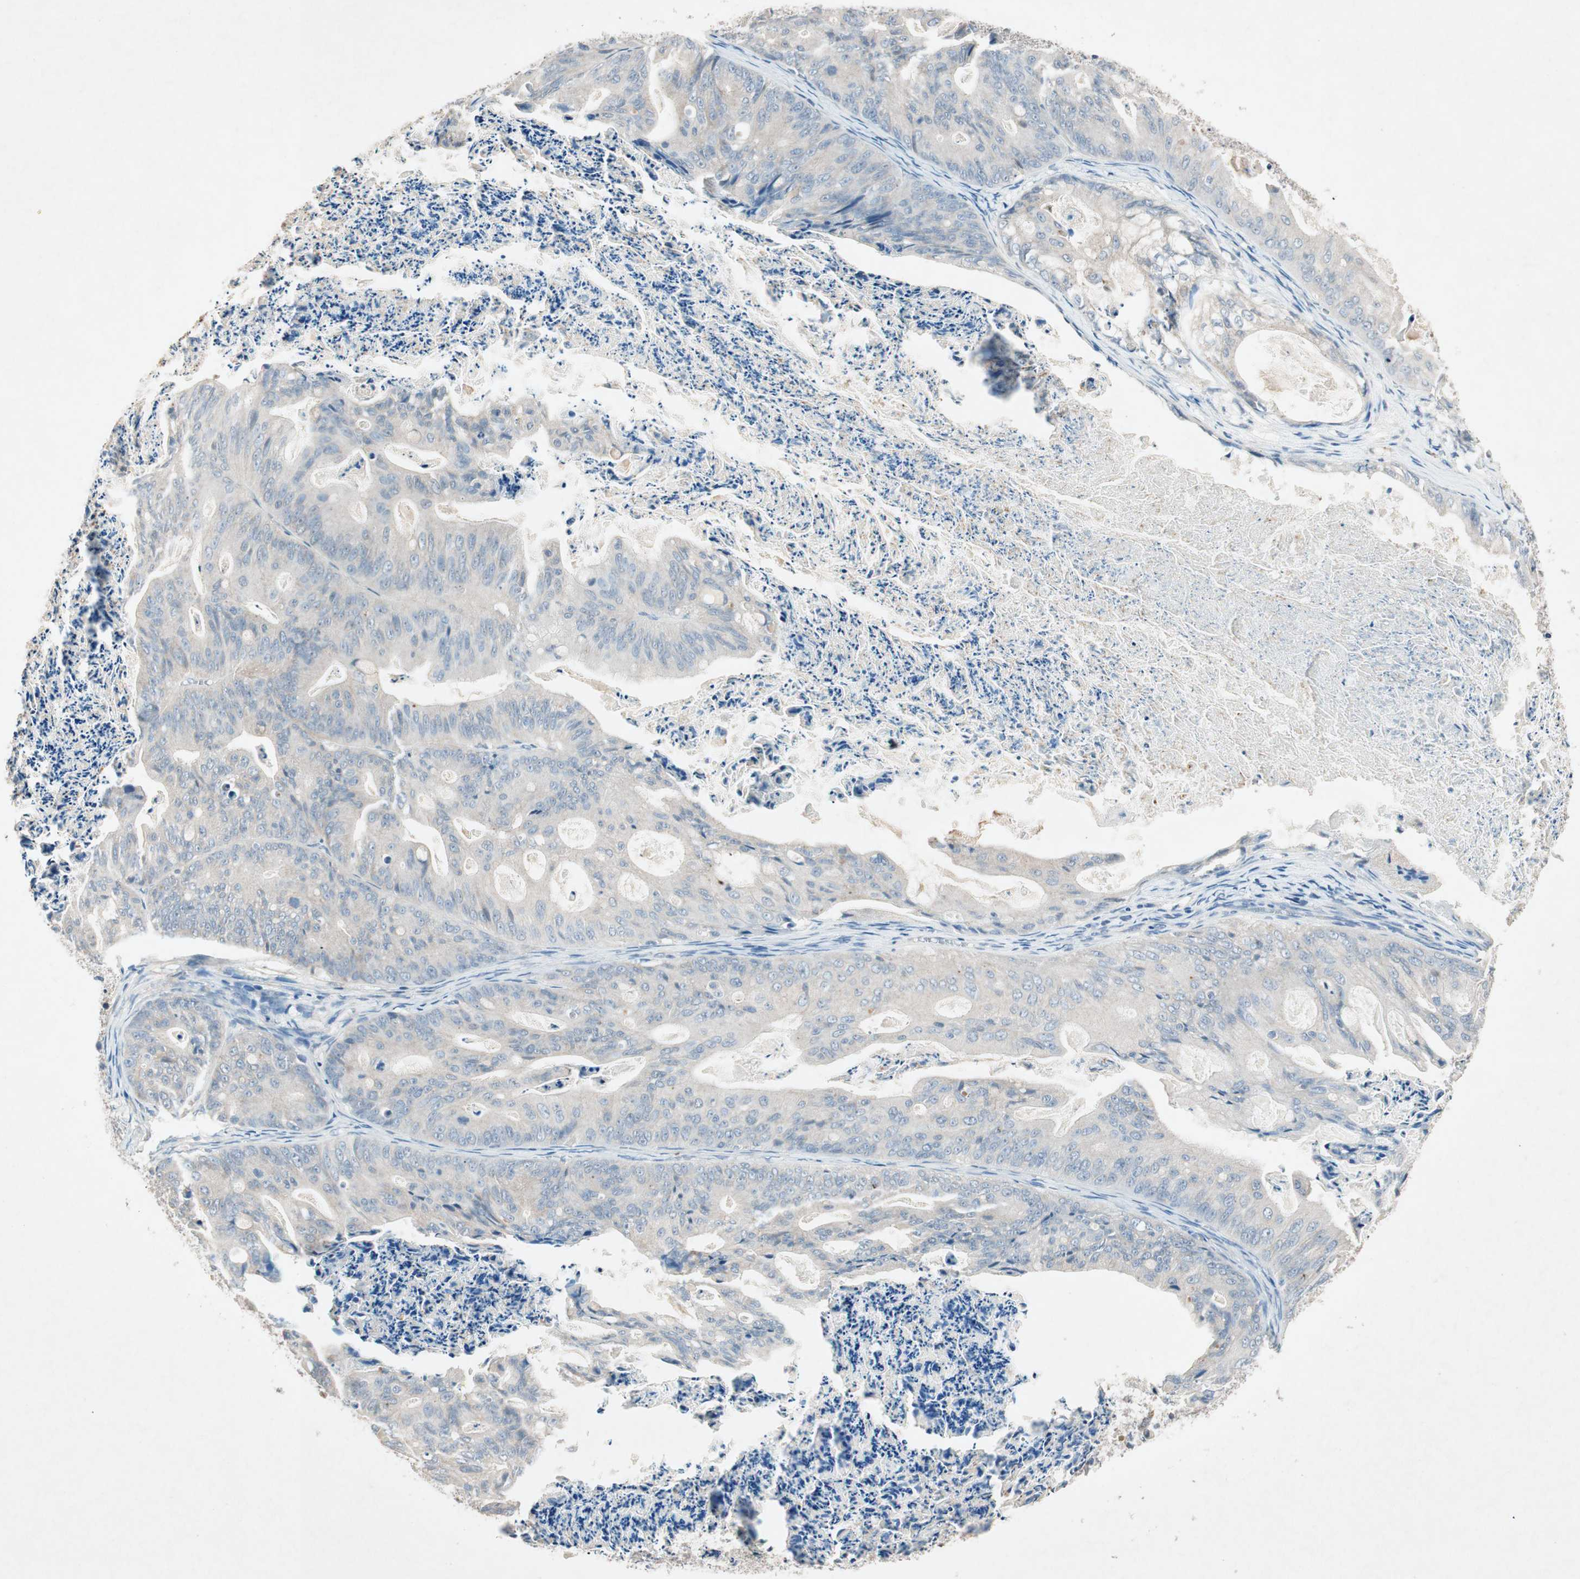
{"staining": {"intensity": "negative", "quantity": "none", "location": "none"}, "tissue": "ovarian cancer", "cell_type": "Tumor cells", "image_type": "cancer", "snomed": [{"axis": "morphology", "description": "Cystadenocarcinoma, mucinous, NOS"}, {"axis": "topography", "description": "Ovary"}], "caption": "The micrograph reveals no significant staining in tumor cells of ovarian cancer (mucinous cystadenocarcinoma). Brightfield microscopy of IHC stained with DAB (3,3'-diaminobenzidine) (brown) and hematoxylin (blue), captured at high magnification.", "gene": "NKAIN1", "patient": {"sex": "female", "age": 37}}